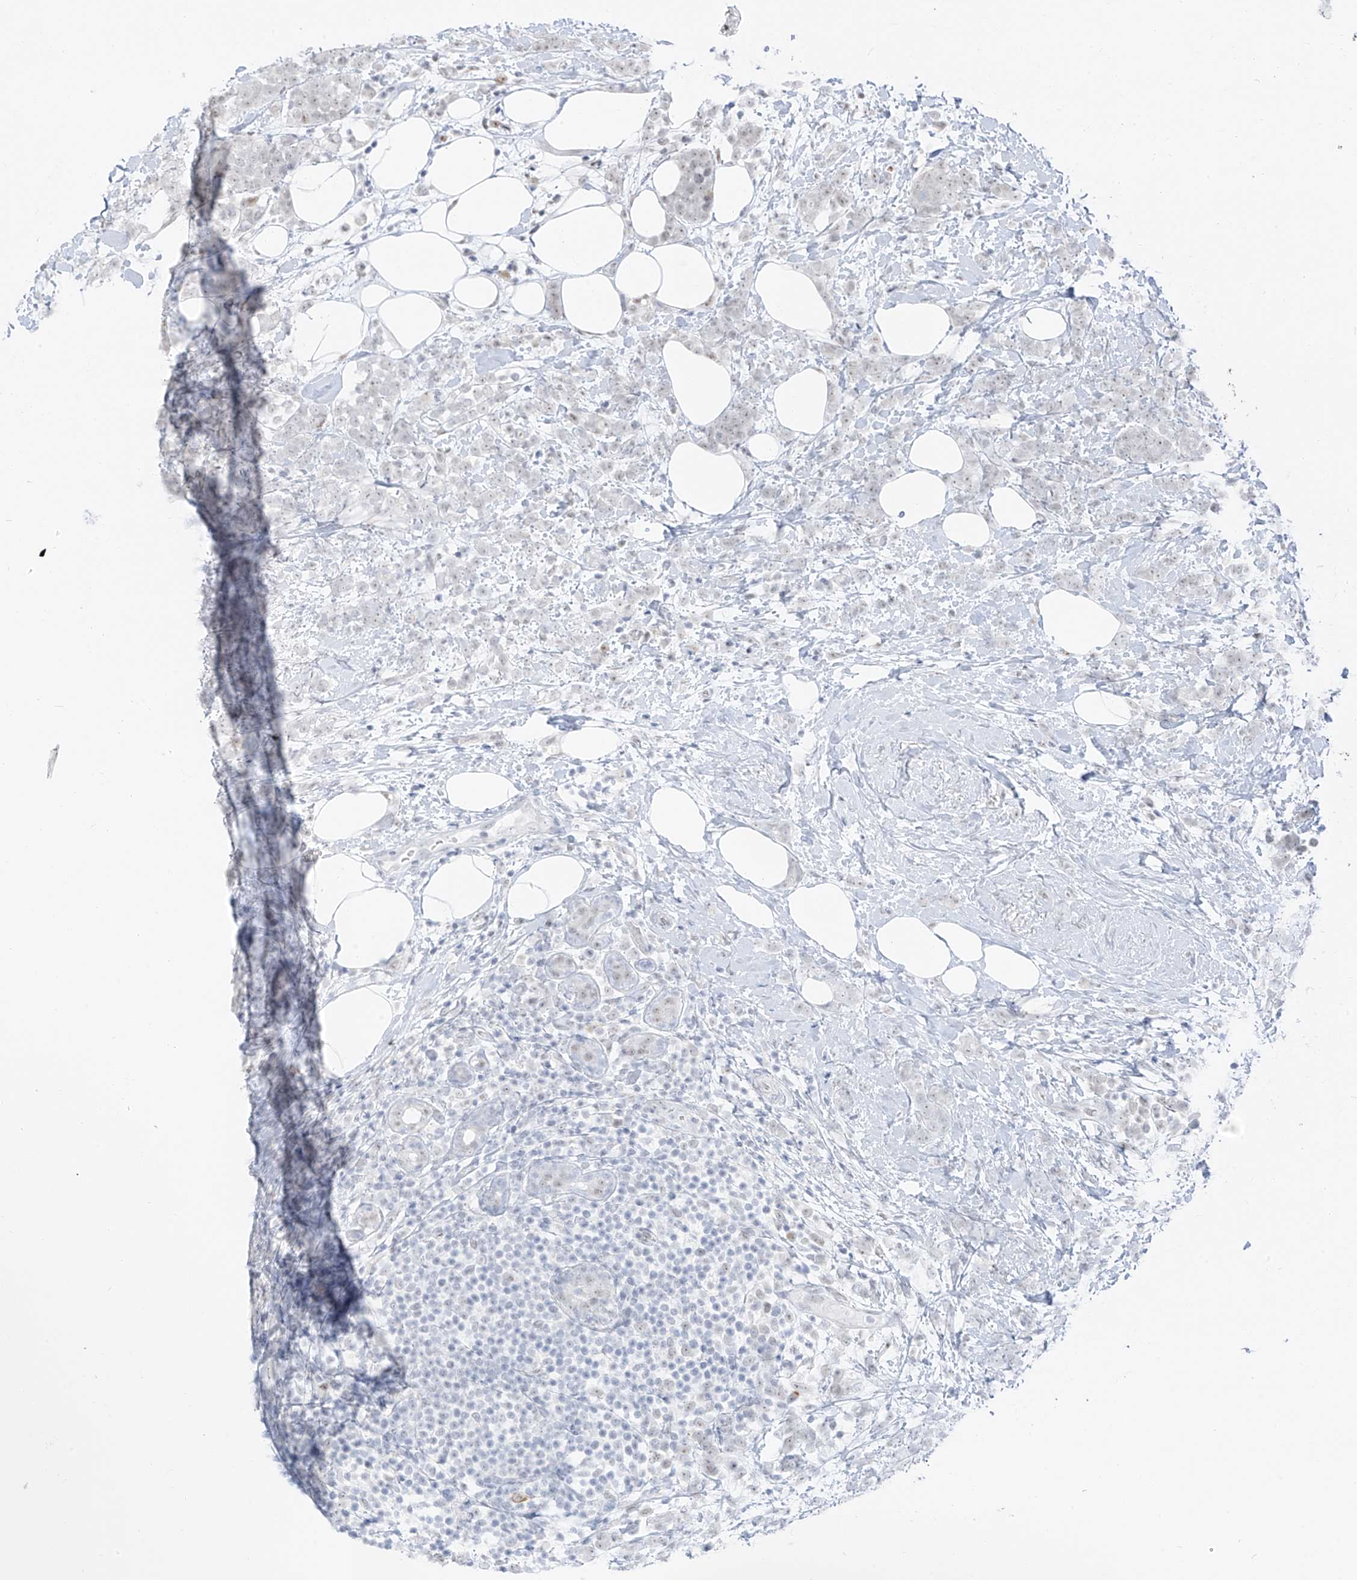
{"staining": {"intensity": "negative", "quantity": "none", "location": "none"}, "tissue": "breast cancer", "cell_type": "Tumor cells", "image_type": "cancer", "snomed": [{"axis": "morphology", "description": "Lobular carcinoma"}, {"axis": "topography", "description": "Breast"}], "caption": "Immunohistochemical staining of human lobular carcinoma (breast) demonstrates no significant positivity in tumor cells.", "gene": "PGC", "patient": {"sex": "female", "age": 58}}